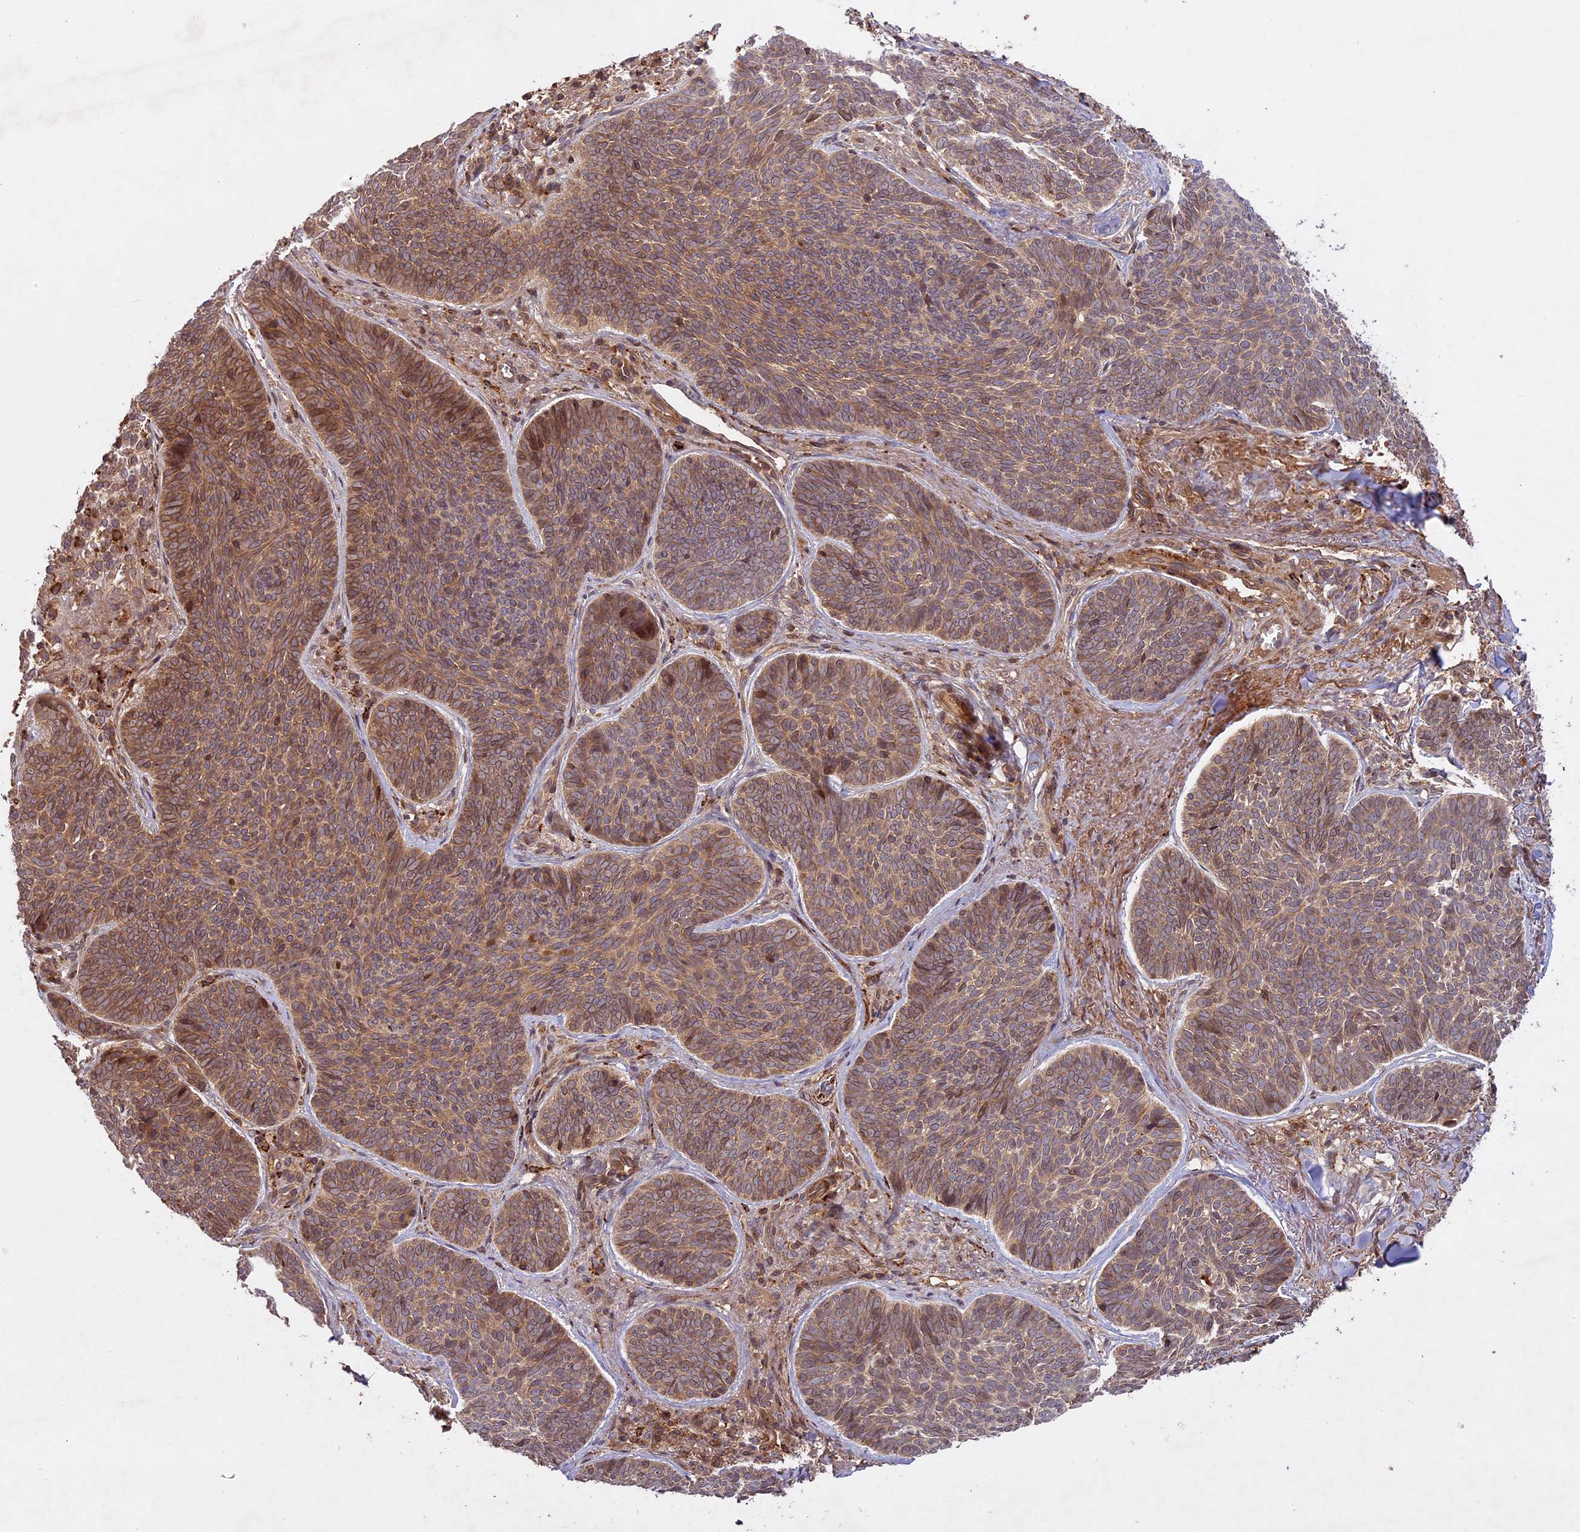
{"staining": {"intensity": "moderate", "quantity": "25%-75%", "location": "cytoplasmic/membranous"}, "tissue": "skin cancer", "cell_type": "Tumor cells", "image_type": "cancer", "snomed": [{"axis": "morphology", "description": "Basal cell carcinoma"}, {"axis": "topography", "description": "Skin"}], "caption": "Human skin cancer stained with a brown dye demonstrates moderate cytoplasmic/membranous positive staining in about 25%-75% of tumor cells.", "gene": "DGKH", "patient": {"sex": "female", "age": 74}}